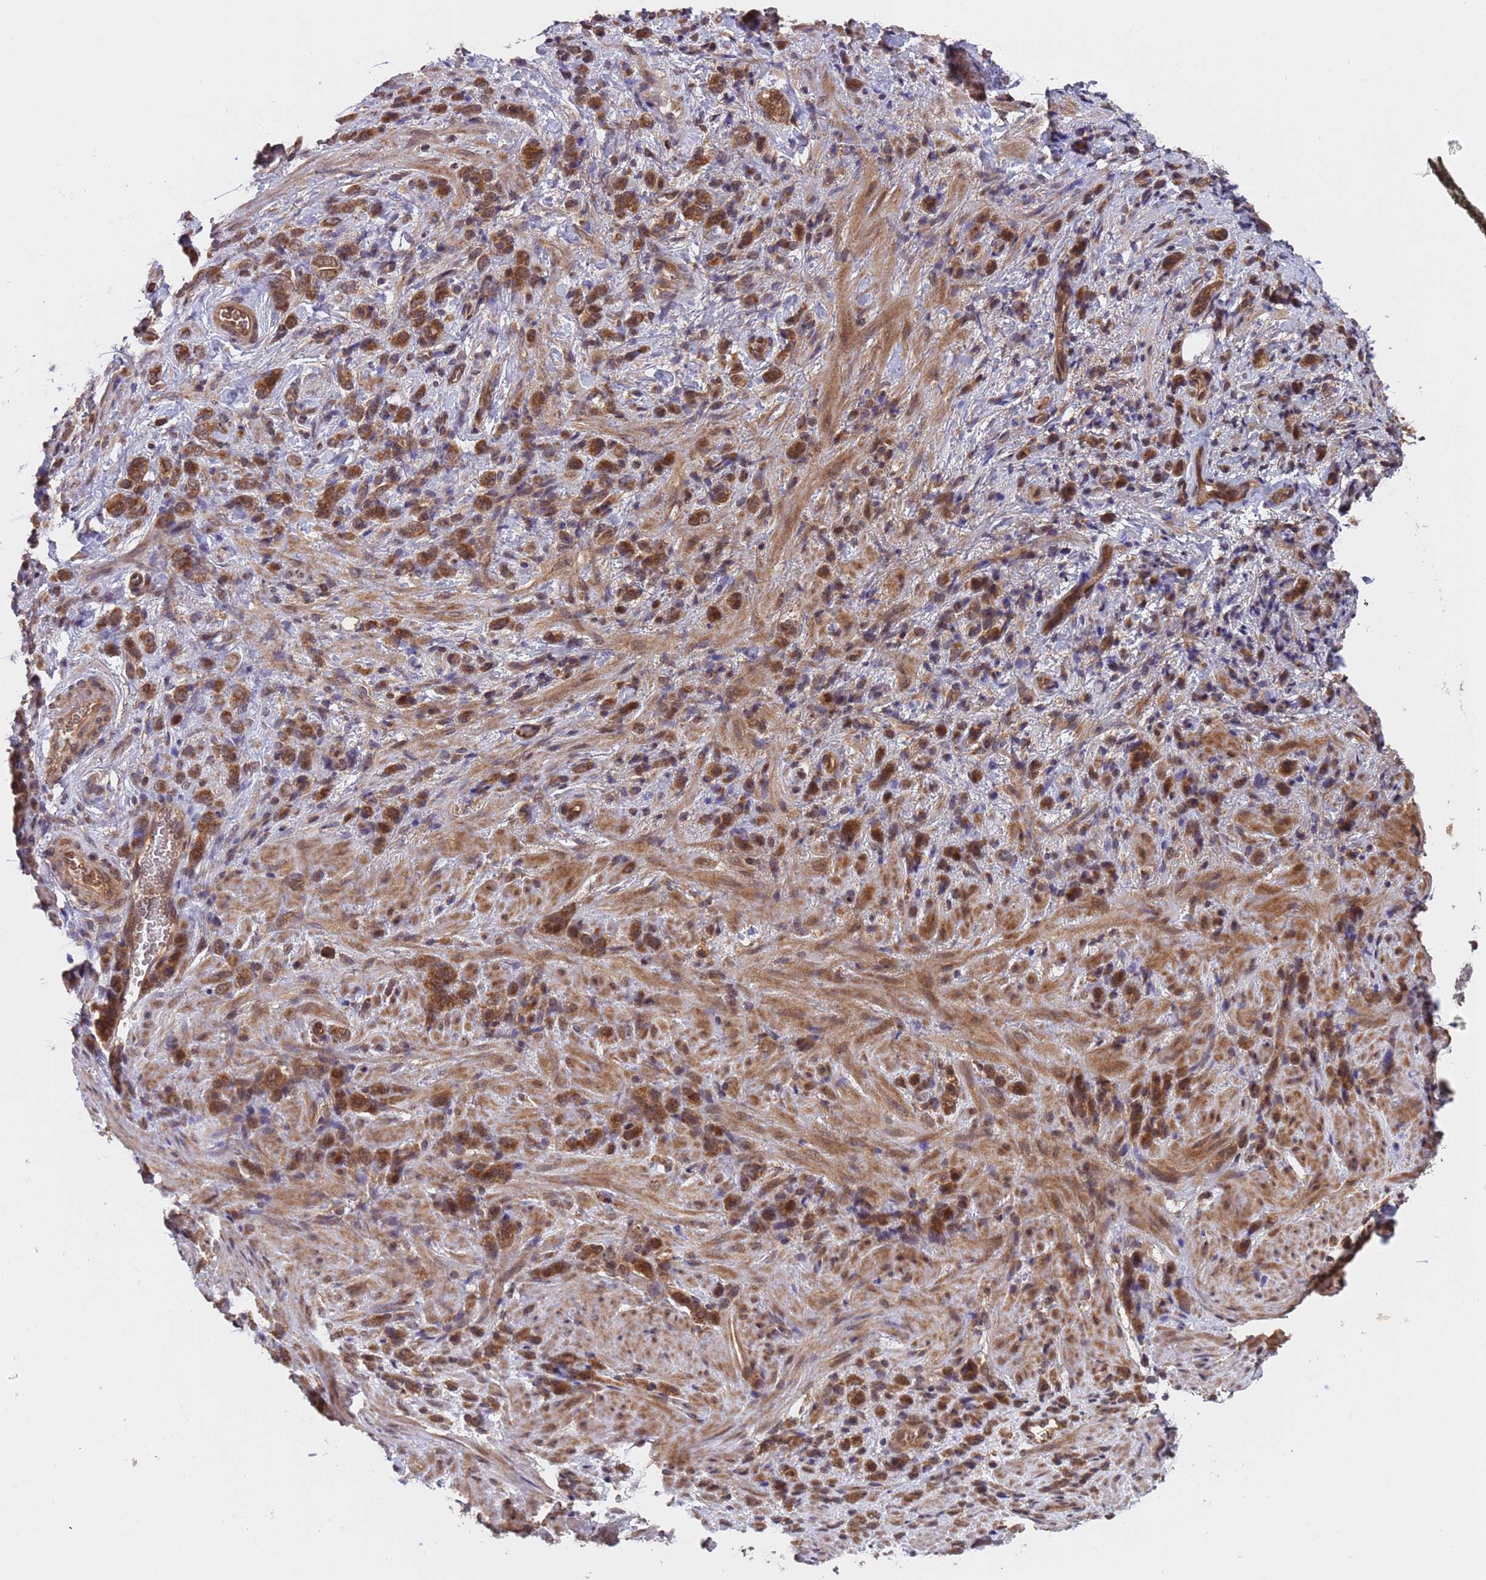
{"staining": {"intensity": "strong", "quantity": ">75%", "location": "cytoplasmic/membranous"}, "tissue": "stomach cancer", "cell_type": "Tumor cells", "image_type": "cancer", "snomed": [{"axis": "morphology", "description": "Adenocarcinoma, NOS"}, {"axis": "topography", "description": "Stomach"}], "caption": "Tumor cells exhibit high levels of strong cytoplasmic/membranous positivity in approximately >75% of cells in stomach adenocarcinoma.", "gene": "ERI1", "patient": {"sex": "male", "age": 77}}